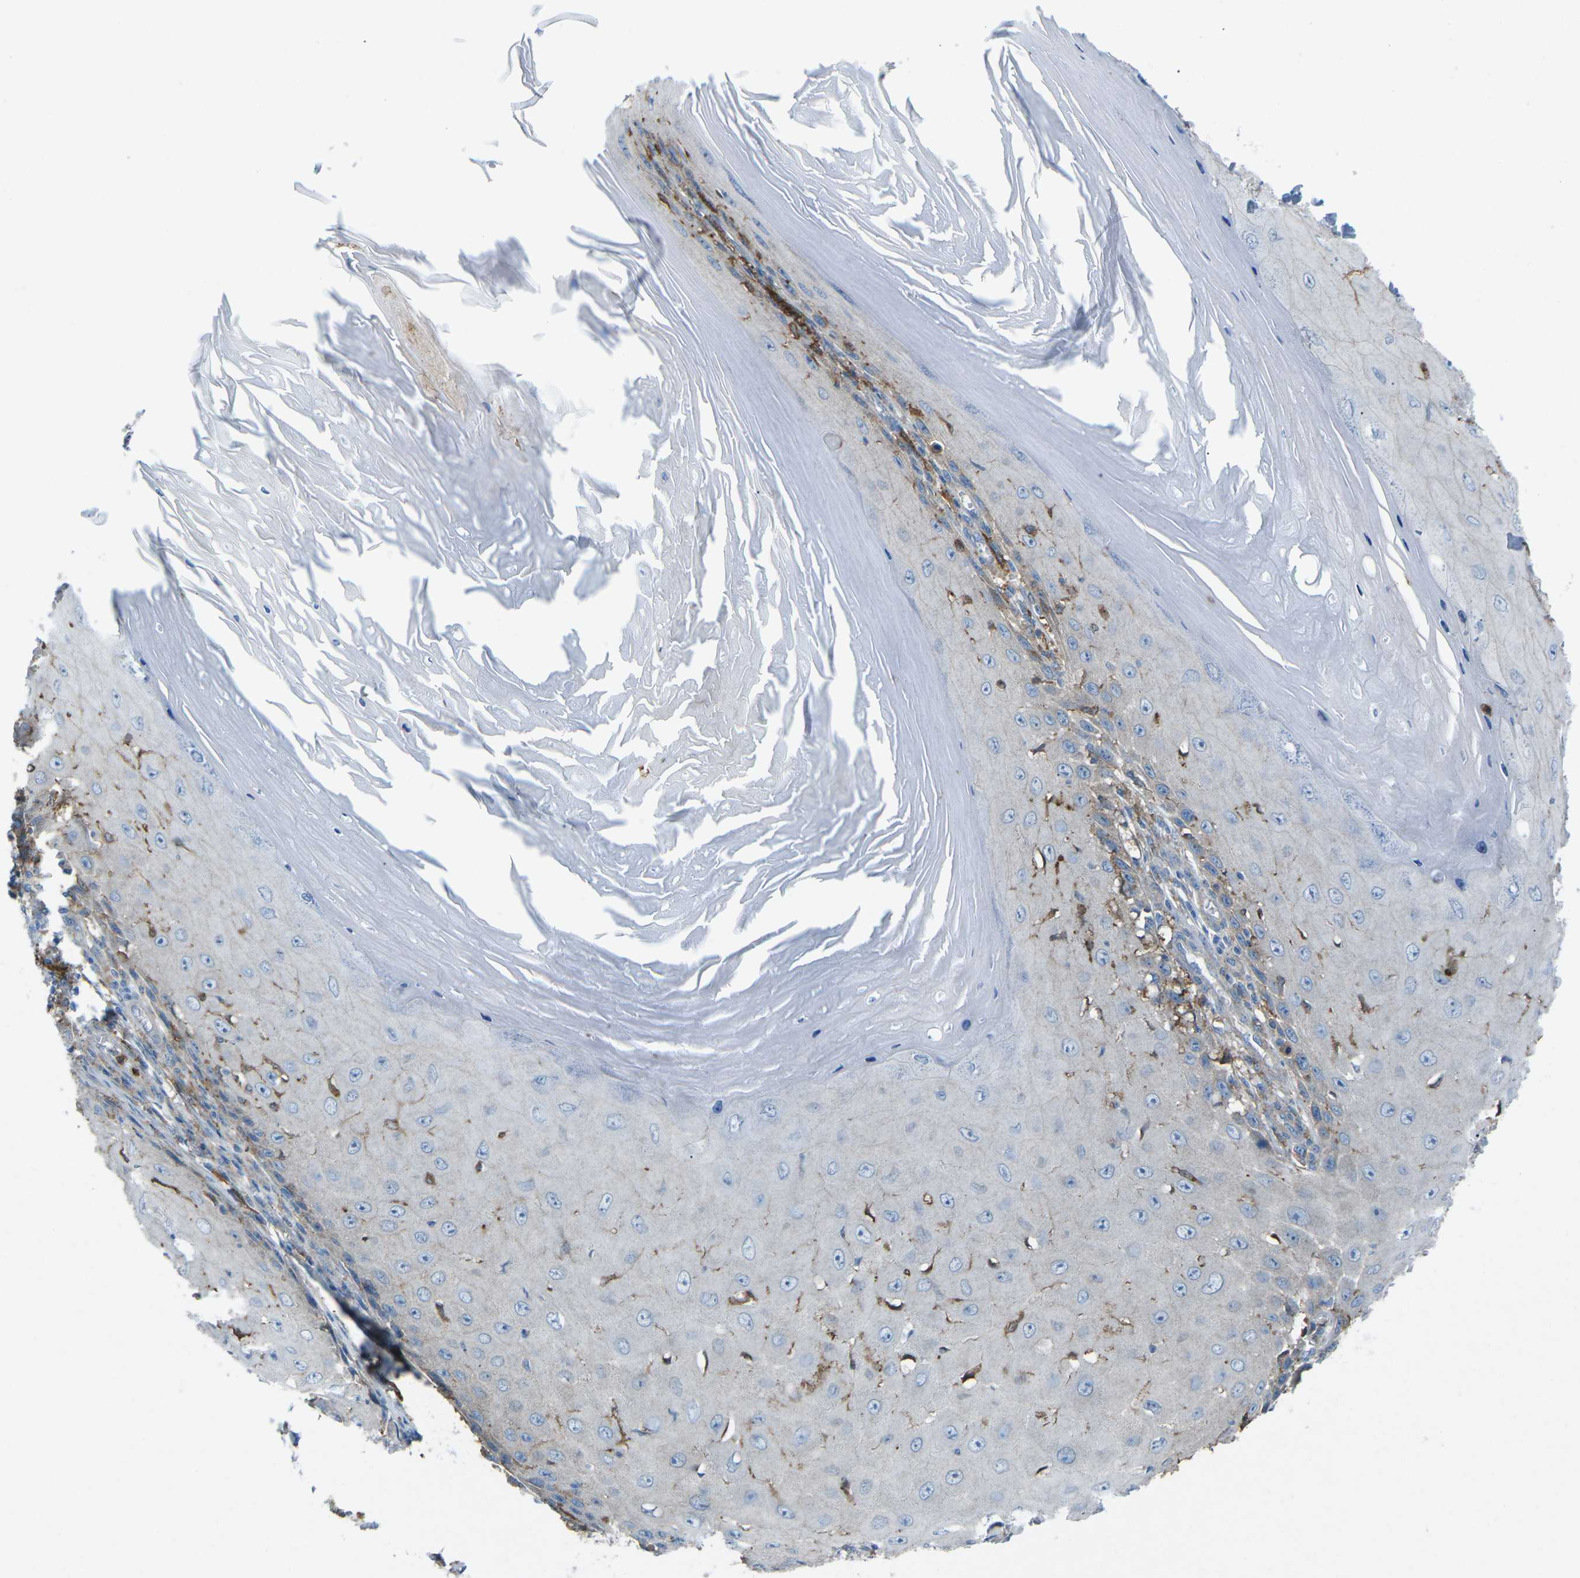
{"staining": {"intensity": "negative", "quantity": "none", "location": "none"}, "tissue": "skin cancer", "cell_type": "Tumor cells", "image_type": "cancer", "snomed": [{"axis": "morphology", "description": "Squamous cell carcinoma, NOS"}, {"axis": "topography", "description": "Skin"}], "caption": "This photomicrograph is of skin squamous cell carcinoma stained with IHC to label a protein in brown with the nuclei are counter-stained blue. There is no expression in tumor cells. (DAB (3,3'-diaminobenzidine) IHC, high magnification).", "gene": "STK11", "patient": {"sex": "female", "age": 73}}